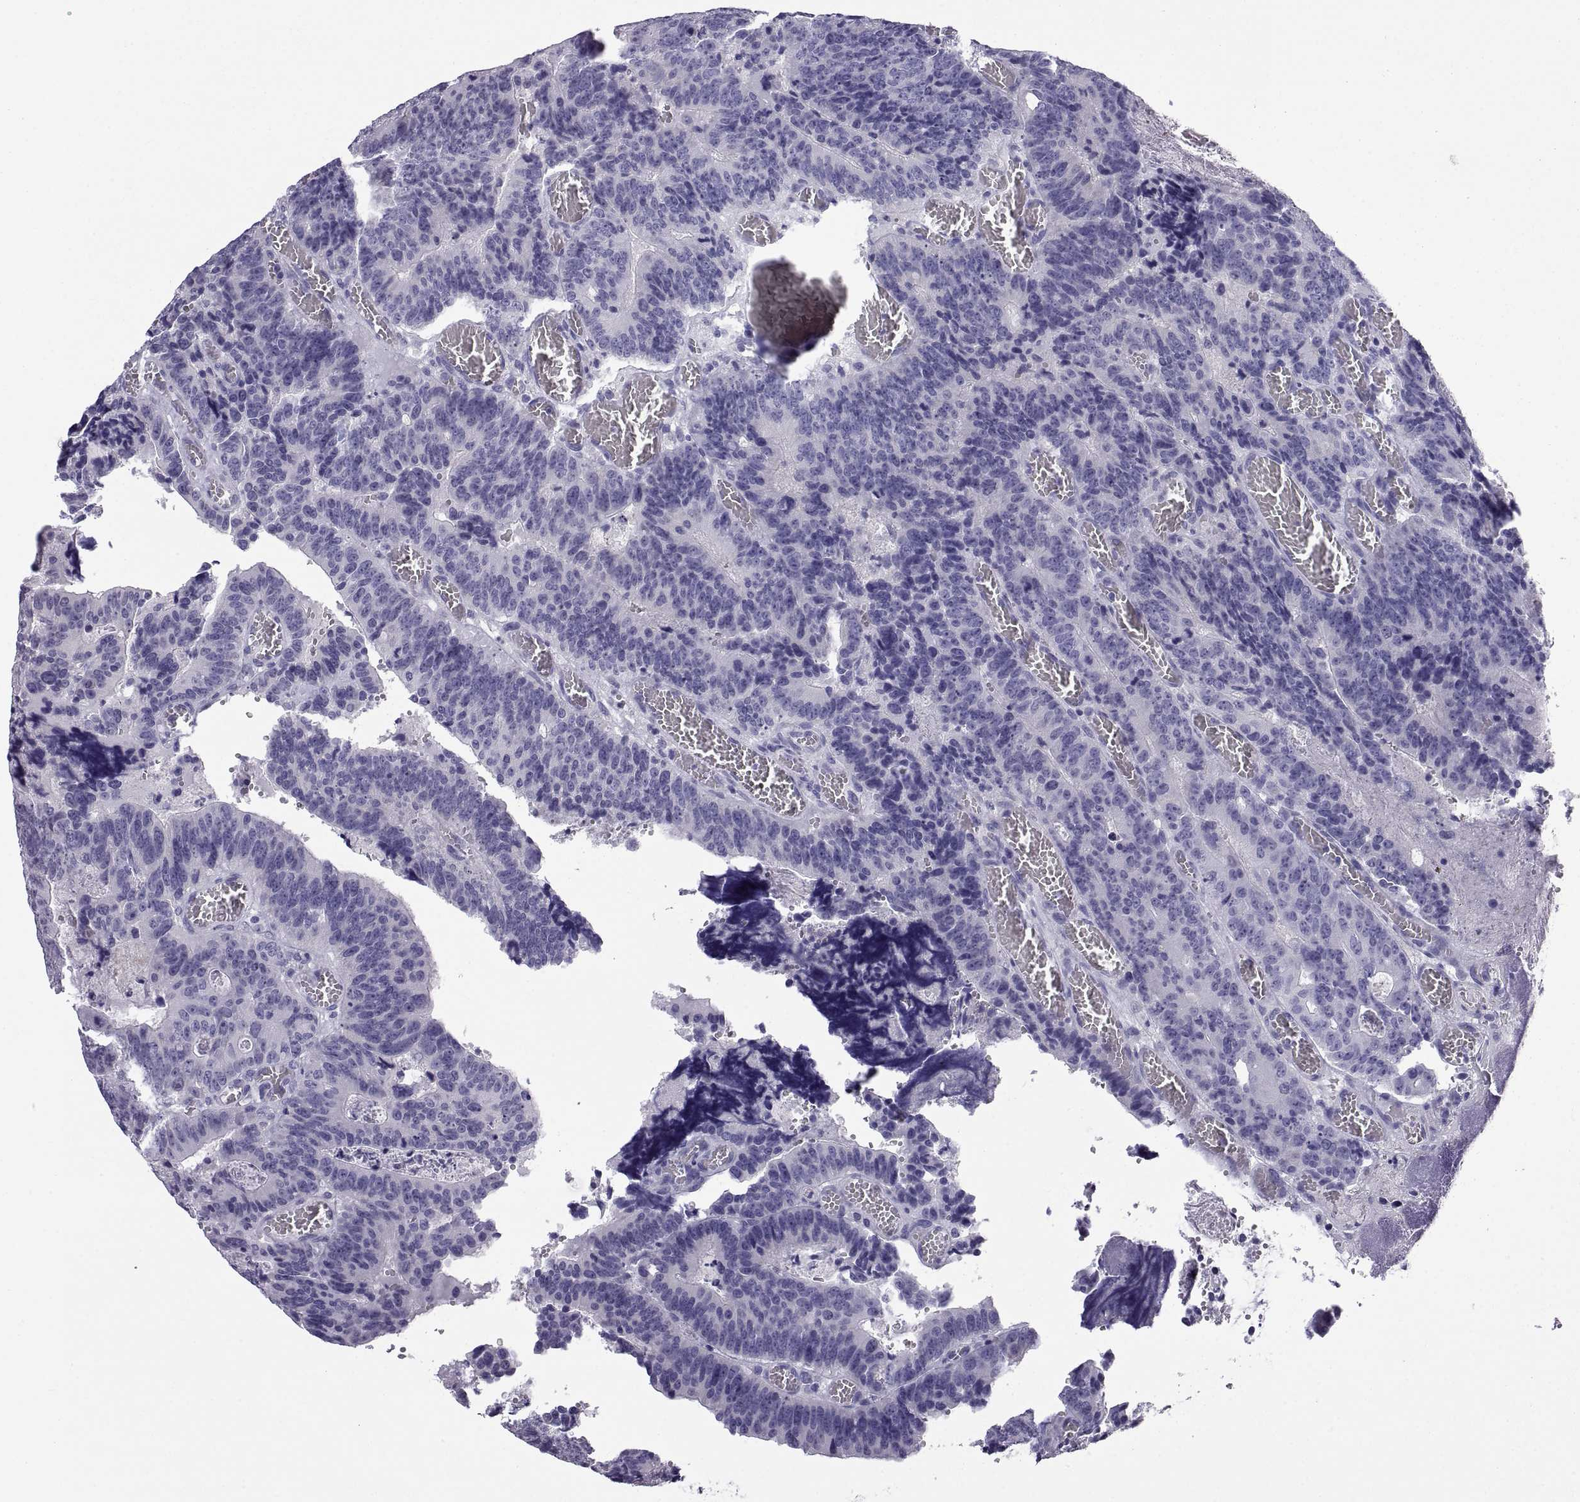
{"staining": {"intensity": "negative", "quantity": "none", "location": "none"}, "tissue": "colorectal cancer", "cell_type": "Tumor cells", "image_type": "cancer", "snomed": [{"axis": "morphology", "description": "Adenocarcinoma, NOS"}, {"axis": "topography", "description": "Colon"}], "caption": "High magnification brightfield microscopy of colorectal cancer stained with DAB (brown) and counterstained with hematoxylin (blue): tumor cells show no significant staining. The staining was performed using DAB to visualize the protein expression in brown, while the nuclei were stained in blue with hematoxylin (Magnification: 20x).", "gene": "SPDYE1", "patient": {"sex": "female", "age": 82}}